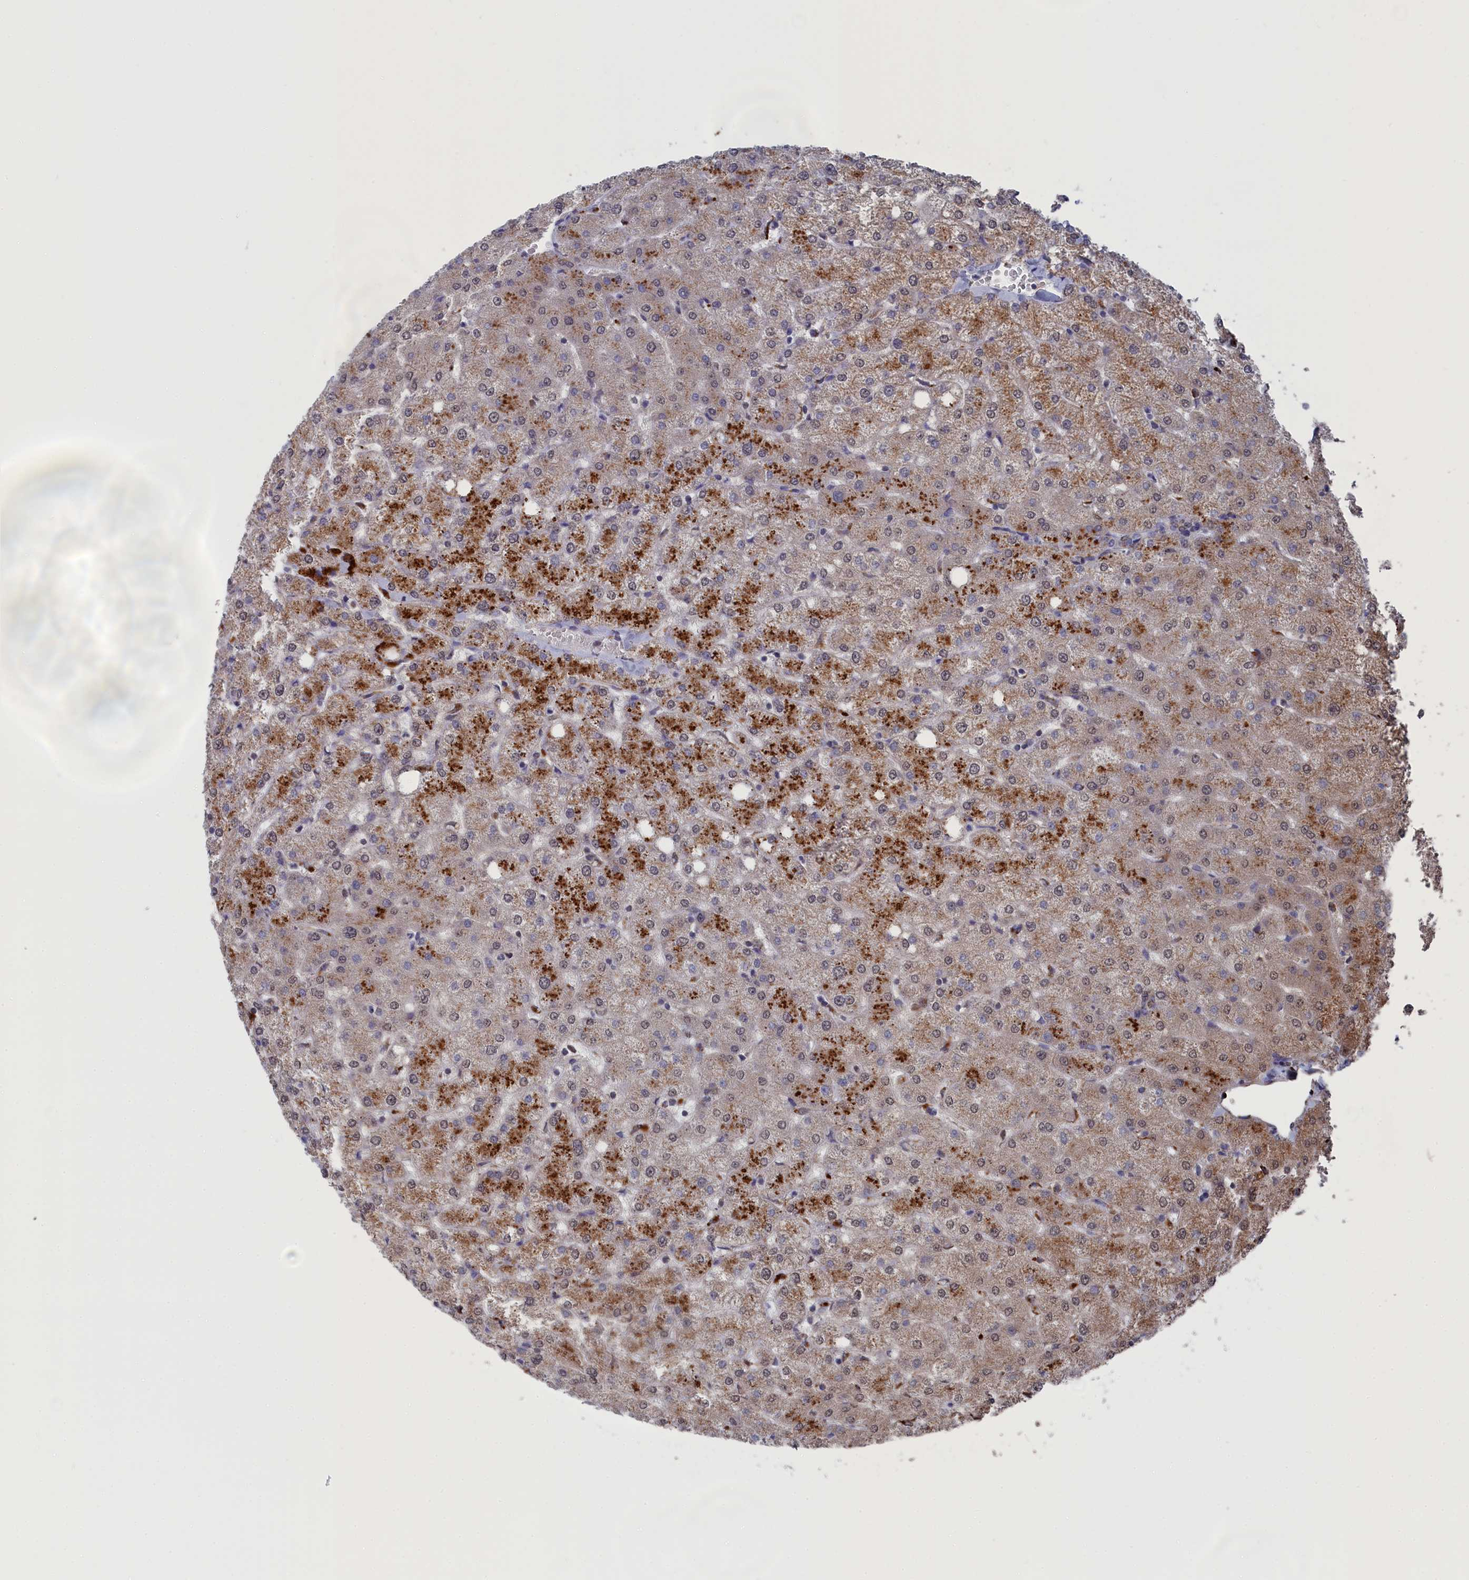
{"staining": {"intensity": "weak", "quantity": "<25%", "location": "cytoplasmic/membranous,nuclear"}, "tissue": "liver", "cell_type": "Cholangiocytes", "image_type": "normal", "snomed": [{"axis": "morphology", "description": "Normal tissue, NOS"}, {"axis": "topography", "description": "Liver"}], "caption": "Immunohistochemical staining of normal liver shows no significant positivity in cholangiocytes. (Brightfield microscopy of DAB immunohistochemistry at high magnification).", "gene": "SMG9", "patient": {"sex": "female", "age": 54}}